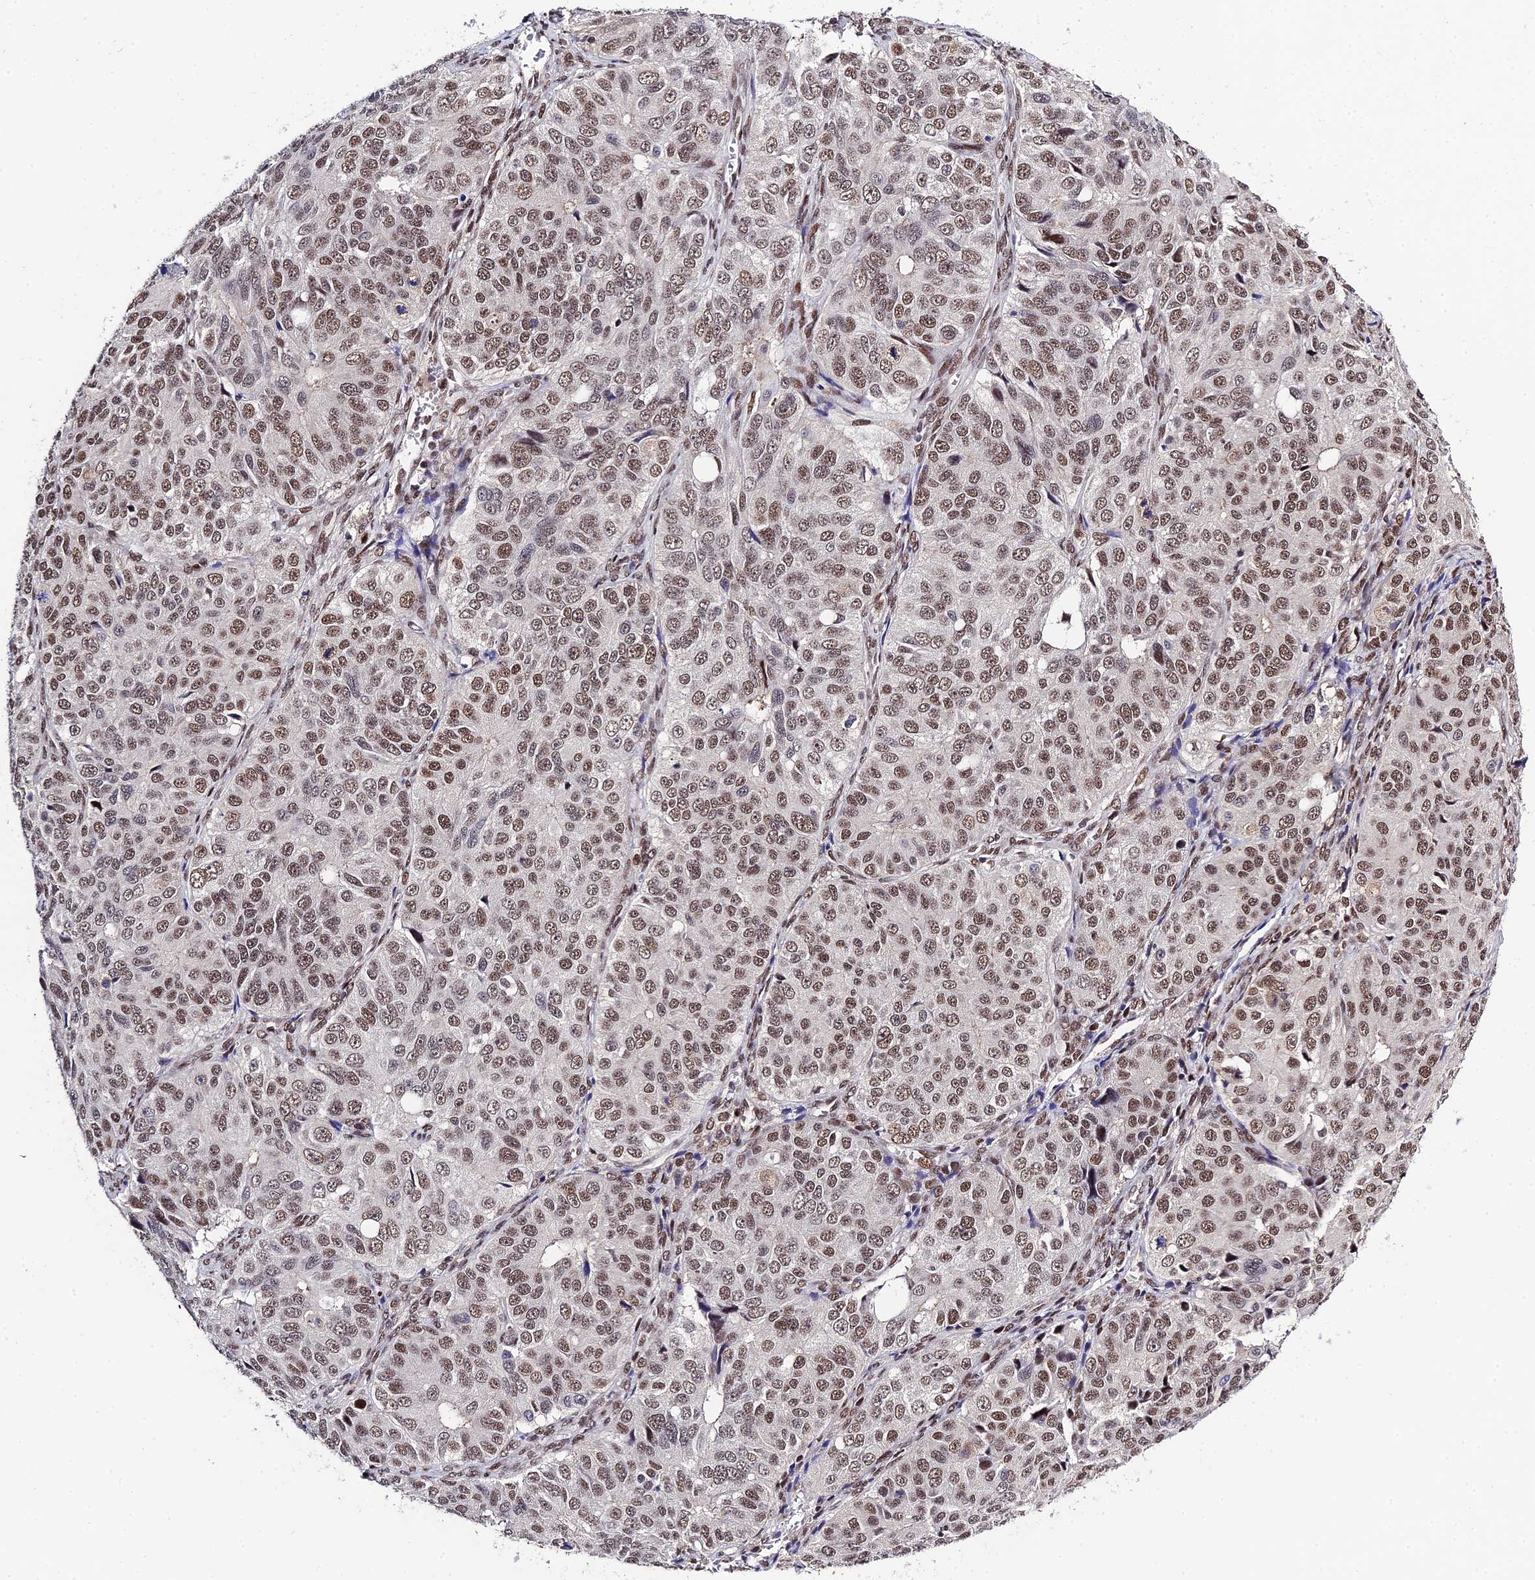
{"staining": {"intensity": "moderate", "quantity": ">75%", "location": "nuclear"}, "tissue": "ovarian cancer", "cell_type": "Tumor cells", "image_type": "cancer", "snomed": [{"axis": "morphology", "description": "Carcinoma, endometroid"}, {"axis": "topography", "description": "Ovary"}], "caption": "Brown immunohistochemical staining in ovarian cancer (endometroid carcinoma) demonstrates moderate nuclear positivity in about >75% of tumor cells.", "gene": "SYT15", "patient": {"sex": "female", "age": 51}}